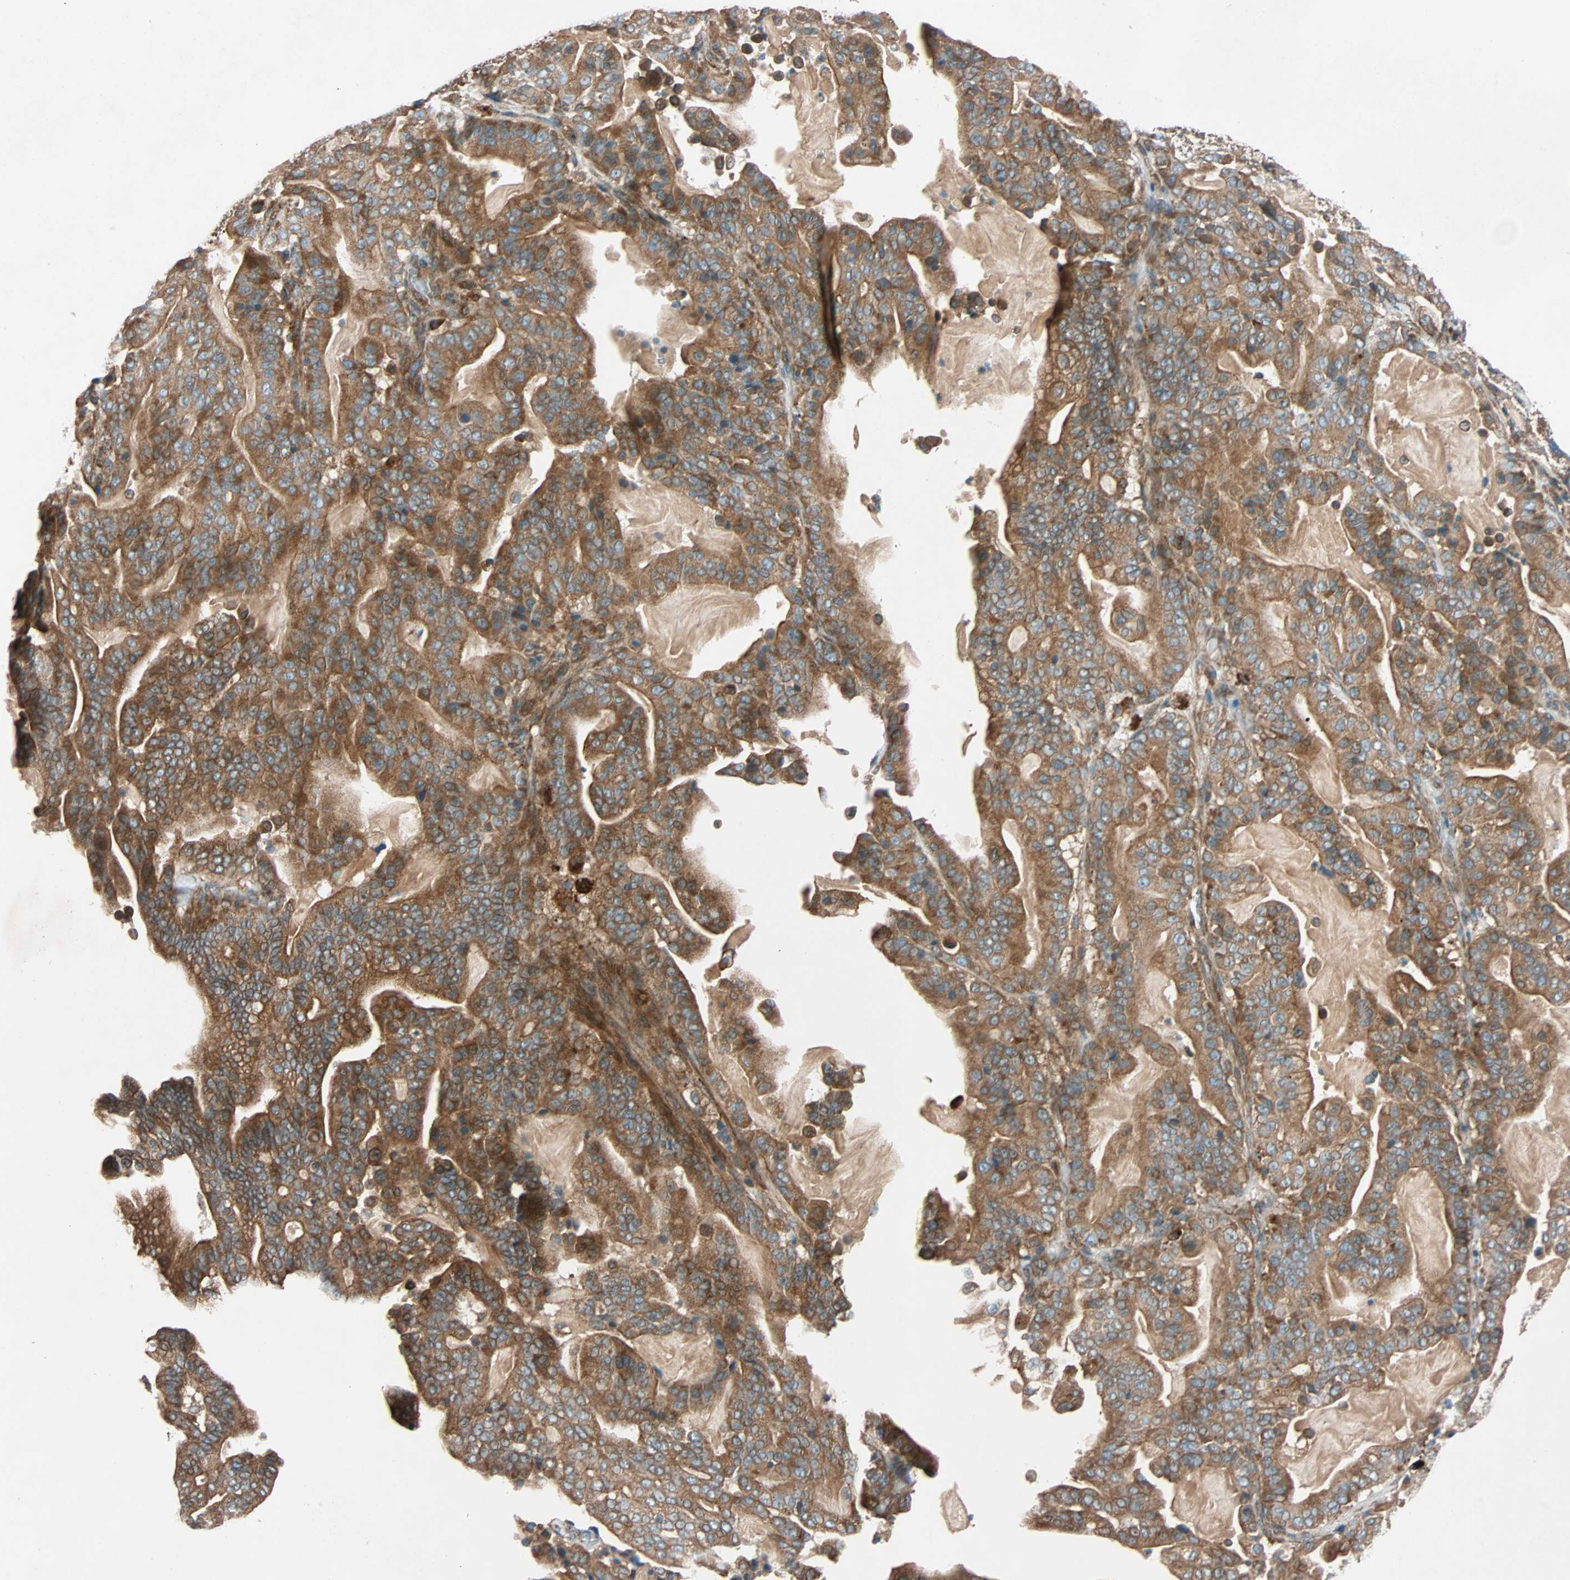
{"staining": {"intensity": "moderate", "quantity": ">75%", "location": "cytoplasmic/membranous"}, "tissue": "pancreatic cancer", "cell_type": "Tumor cells", "image_type": "cancer", "snomed": [{"axis": "morphology", "description": "Adenocarcinoma, NOS"}, {"axis": "topography", "description": "Pancreas"}], "caption": "An IHC micrograph of tumor tissue is shown. Protein staining in brown shows moderate cytoplasmic/membranous positivity in pancreatic adenocarcinoma within tumor cells.", "gene": "PHYH", "patient": {"sex": "male", "age": 63}}